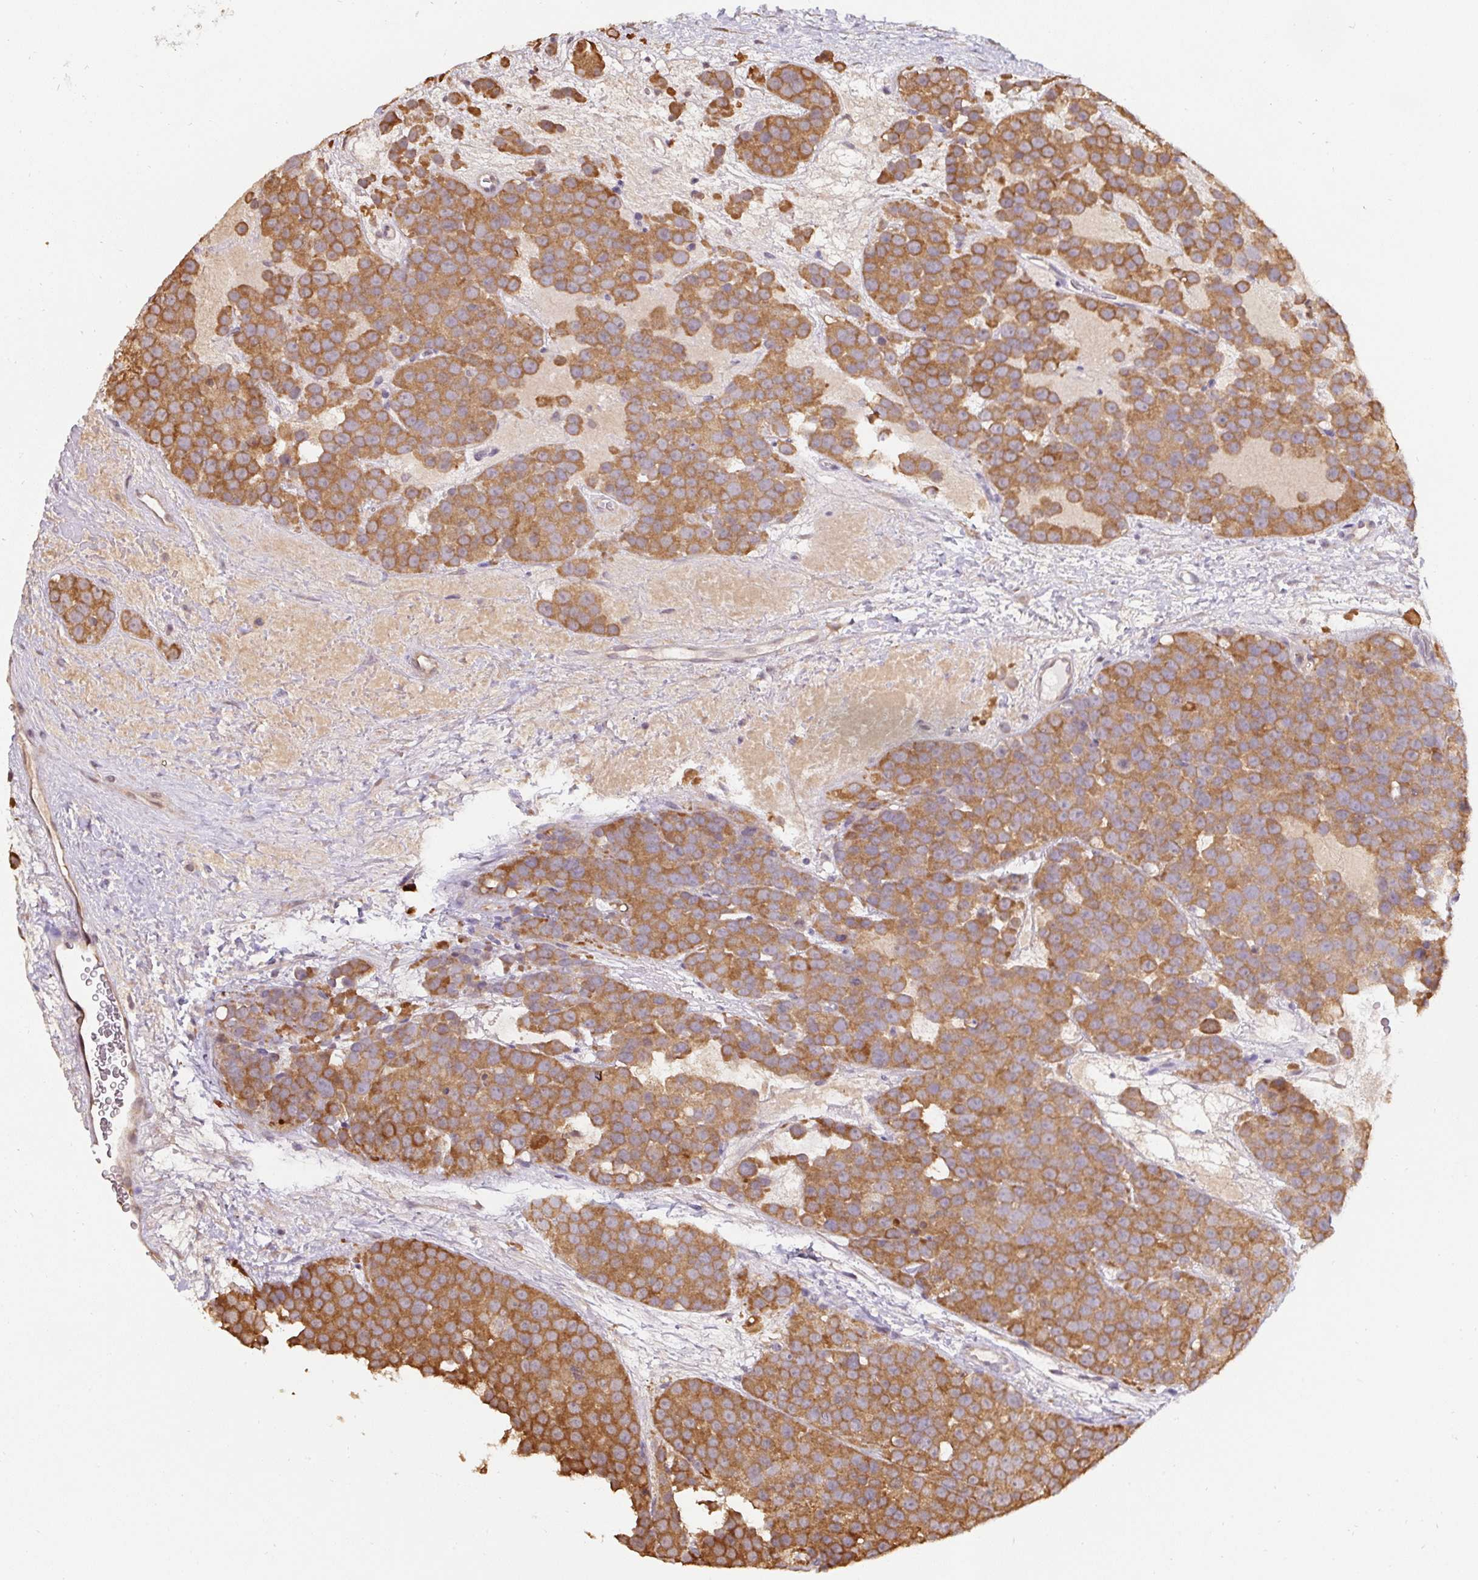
{"staining": {"intensity": "moderate", "quantity": ">75%", "location": "cytoplasmic/membranous"}, "tissue": "testis cancer", "cell_type": "Tumor cells", "image_type": "cancer", "snomed": [{"axis": "morphology", "description": "Seminoma, NOS"}, {"axis": "topography", "description": "Testis"}], "caption": "Testis cancer (seminoma) stained with DAB (3,3'-diaminobenzidine) immunohistochemistry (IHC) shows medium levels of moderate cytoplasmic/membranous expression in about >75% of tumor cells.", "gene": "ST13", "patient": {"sex": "male", "age": 71}}